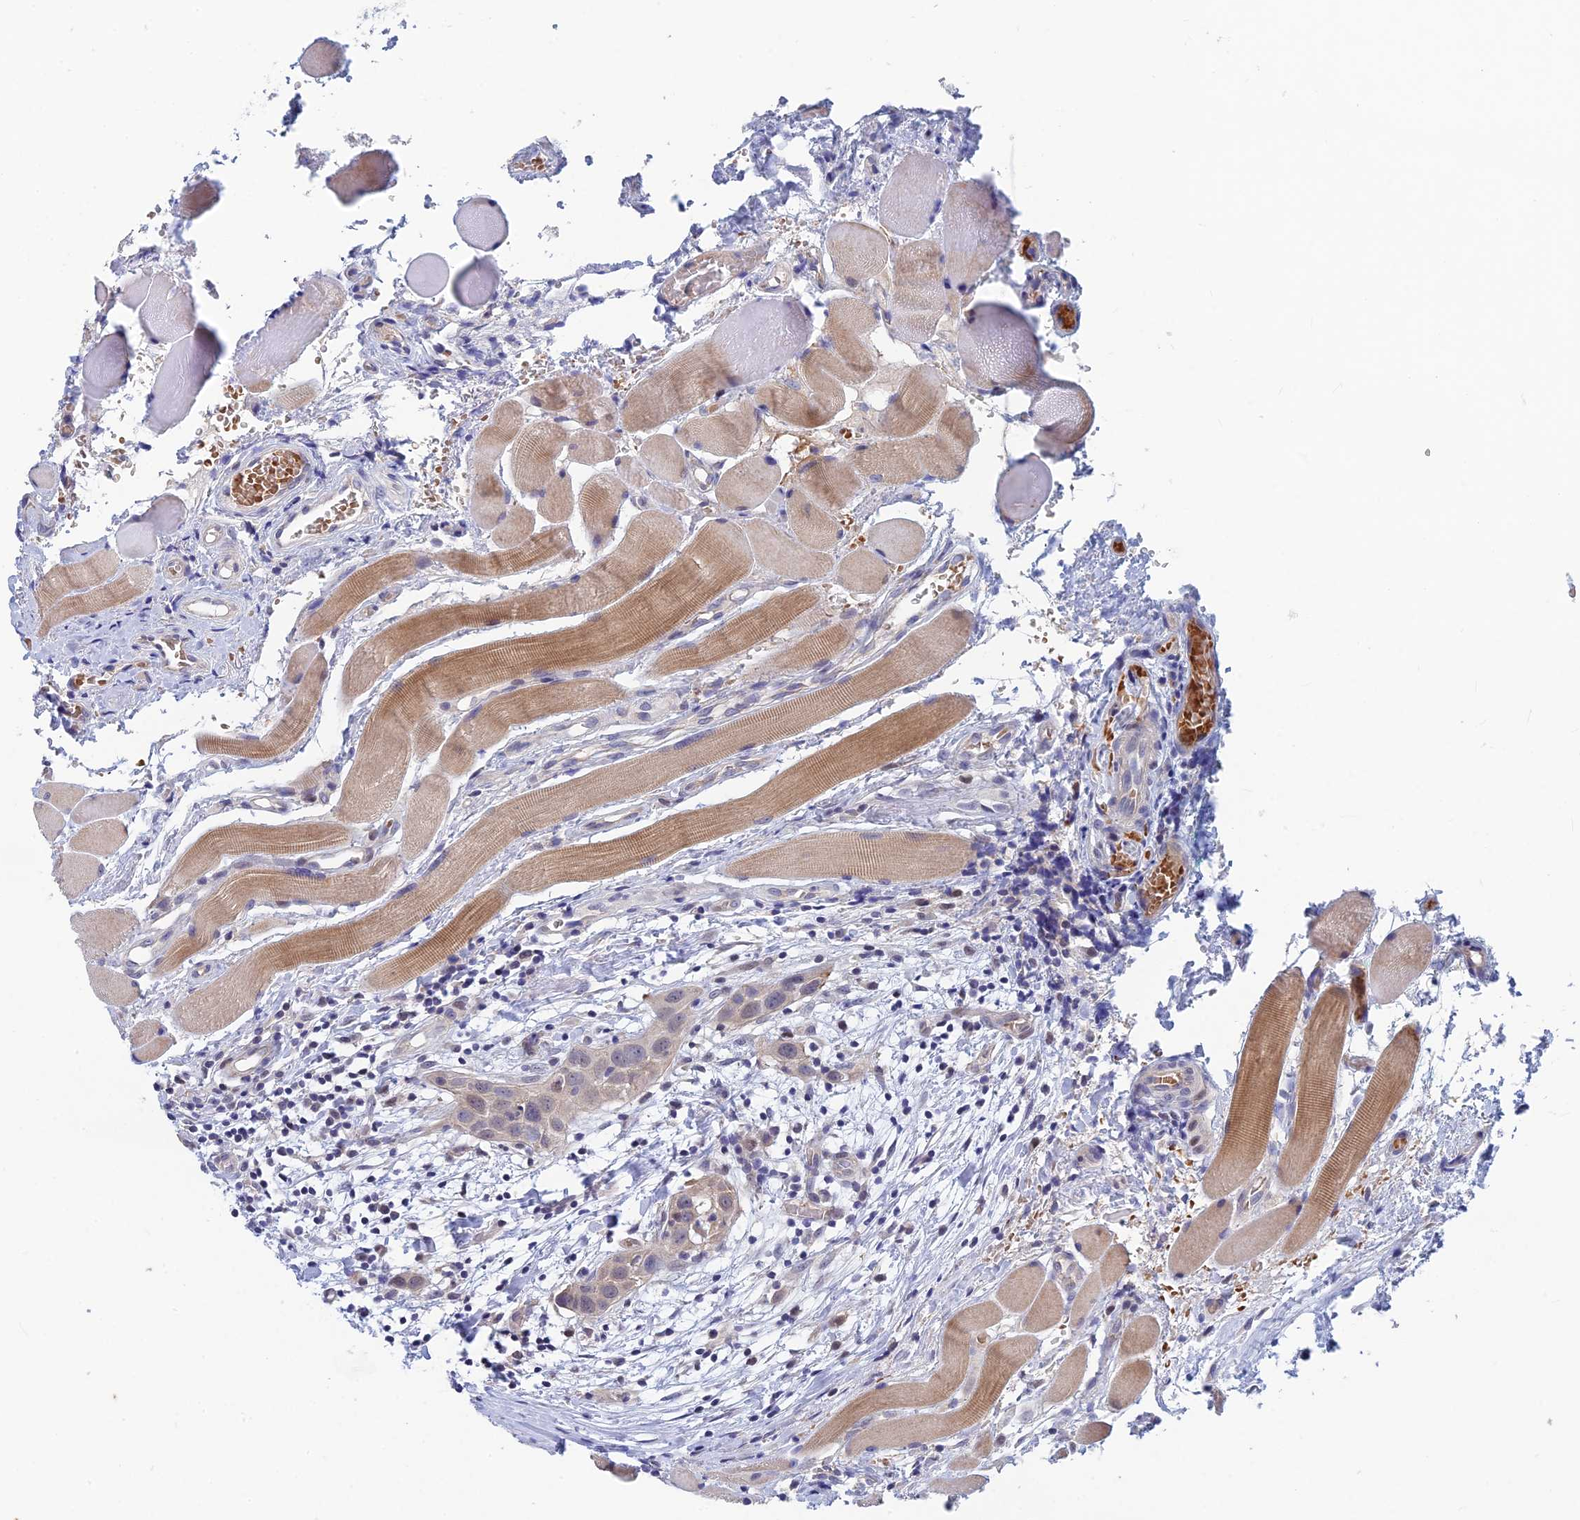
{"staining": {"intensity": "weak", "quantity": "<25%", "location": "cytoplasmic/membranous"}, "tissue": "head and neck cancer", "cell_type": "Tumor cells", "image_type": "cancer", "snomed": [{"axis": "morphology", "description": "Squamous cell carcinoma, NOS"}, {"axis": "topography", "description": "Oral tissue"}, {"axis": "topography", "description": "Head-Neck"}], "caption": "An immunohistochemistry (IHC) image of squamous cell carcinoma (head and neck) is shown. There is no staining in tumor cells of squamous cell carcinoma (head and neck). (Immunohistochemistry (ihc), brightfield microscopy, high magnification).", "gene": "GIPC1", "patient": {"sex": "female", "age": 50}}